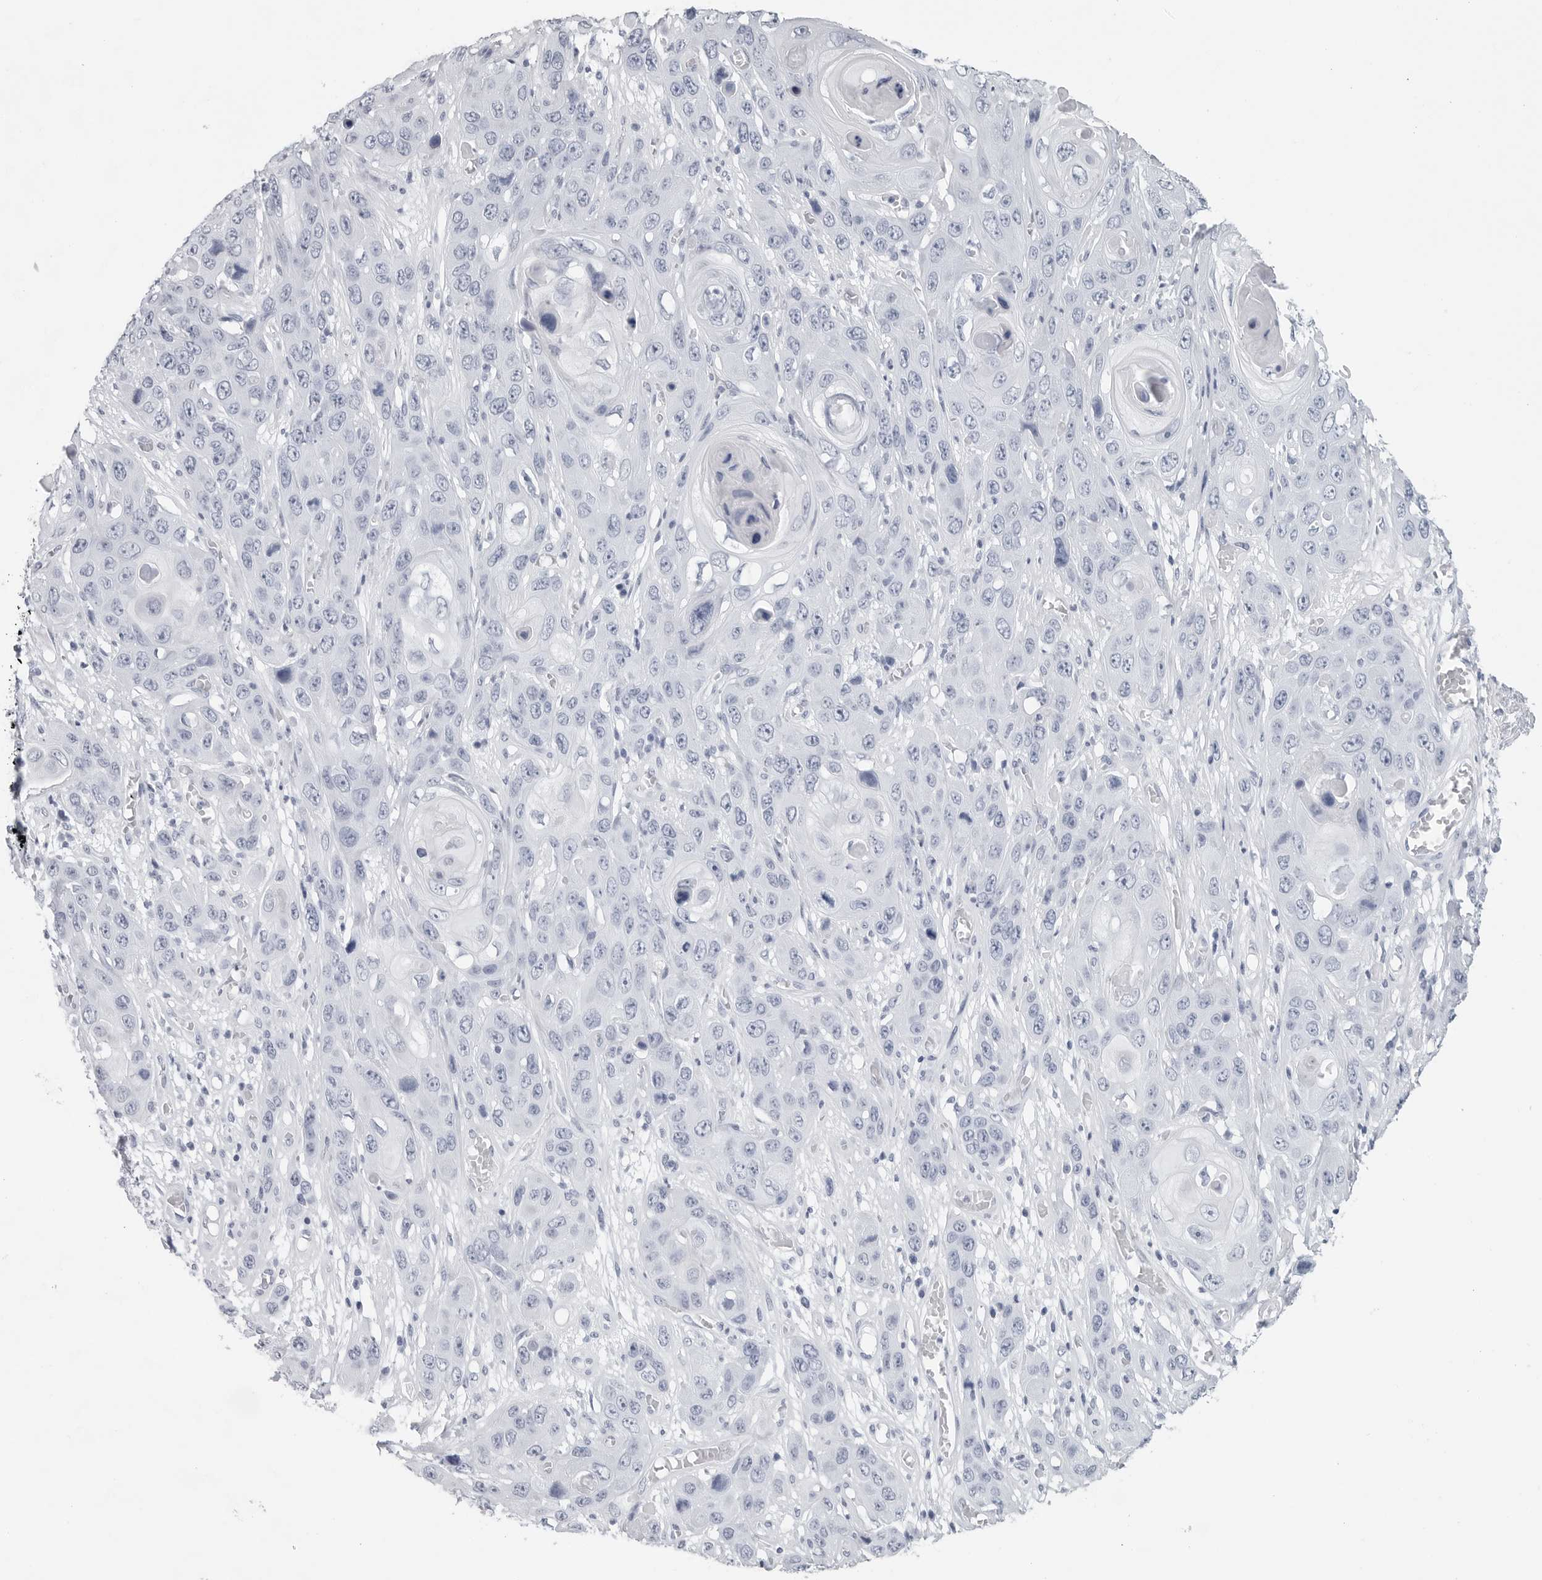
{"staining": {"intensity": "negative", "quantity": "none", "location": "none"}, "tissue": "skin cancer", "cell_type": "Tumor cells", "image_type": "cancer", "snomed": [{"axis": "morphology", "description": "Squamous cell carcinoma, NOS"}, {"axis": "topography", "description": "Skin"}], "caption": "This image is of skin cancer (squamous cell carcinoma) stained with immunohistochemistry (IHC) to label a protein in brown with the nuclei are counter-stained blue. There is no positivity in tumor cells.", "gene": "CSH1", "patient": {"sex": "male", "age": 55}}